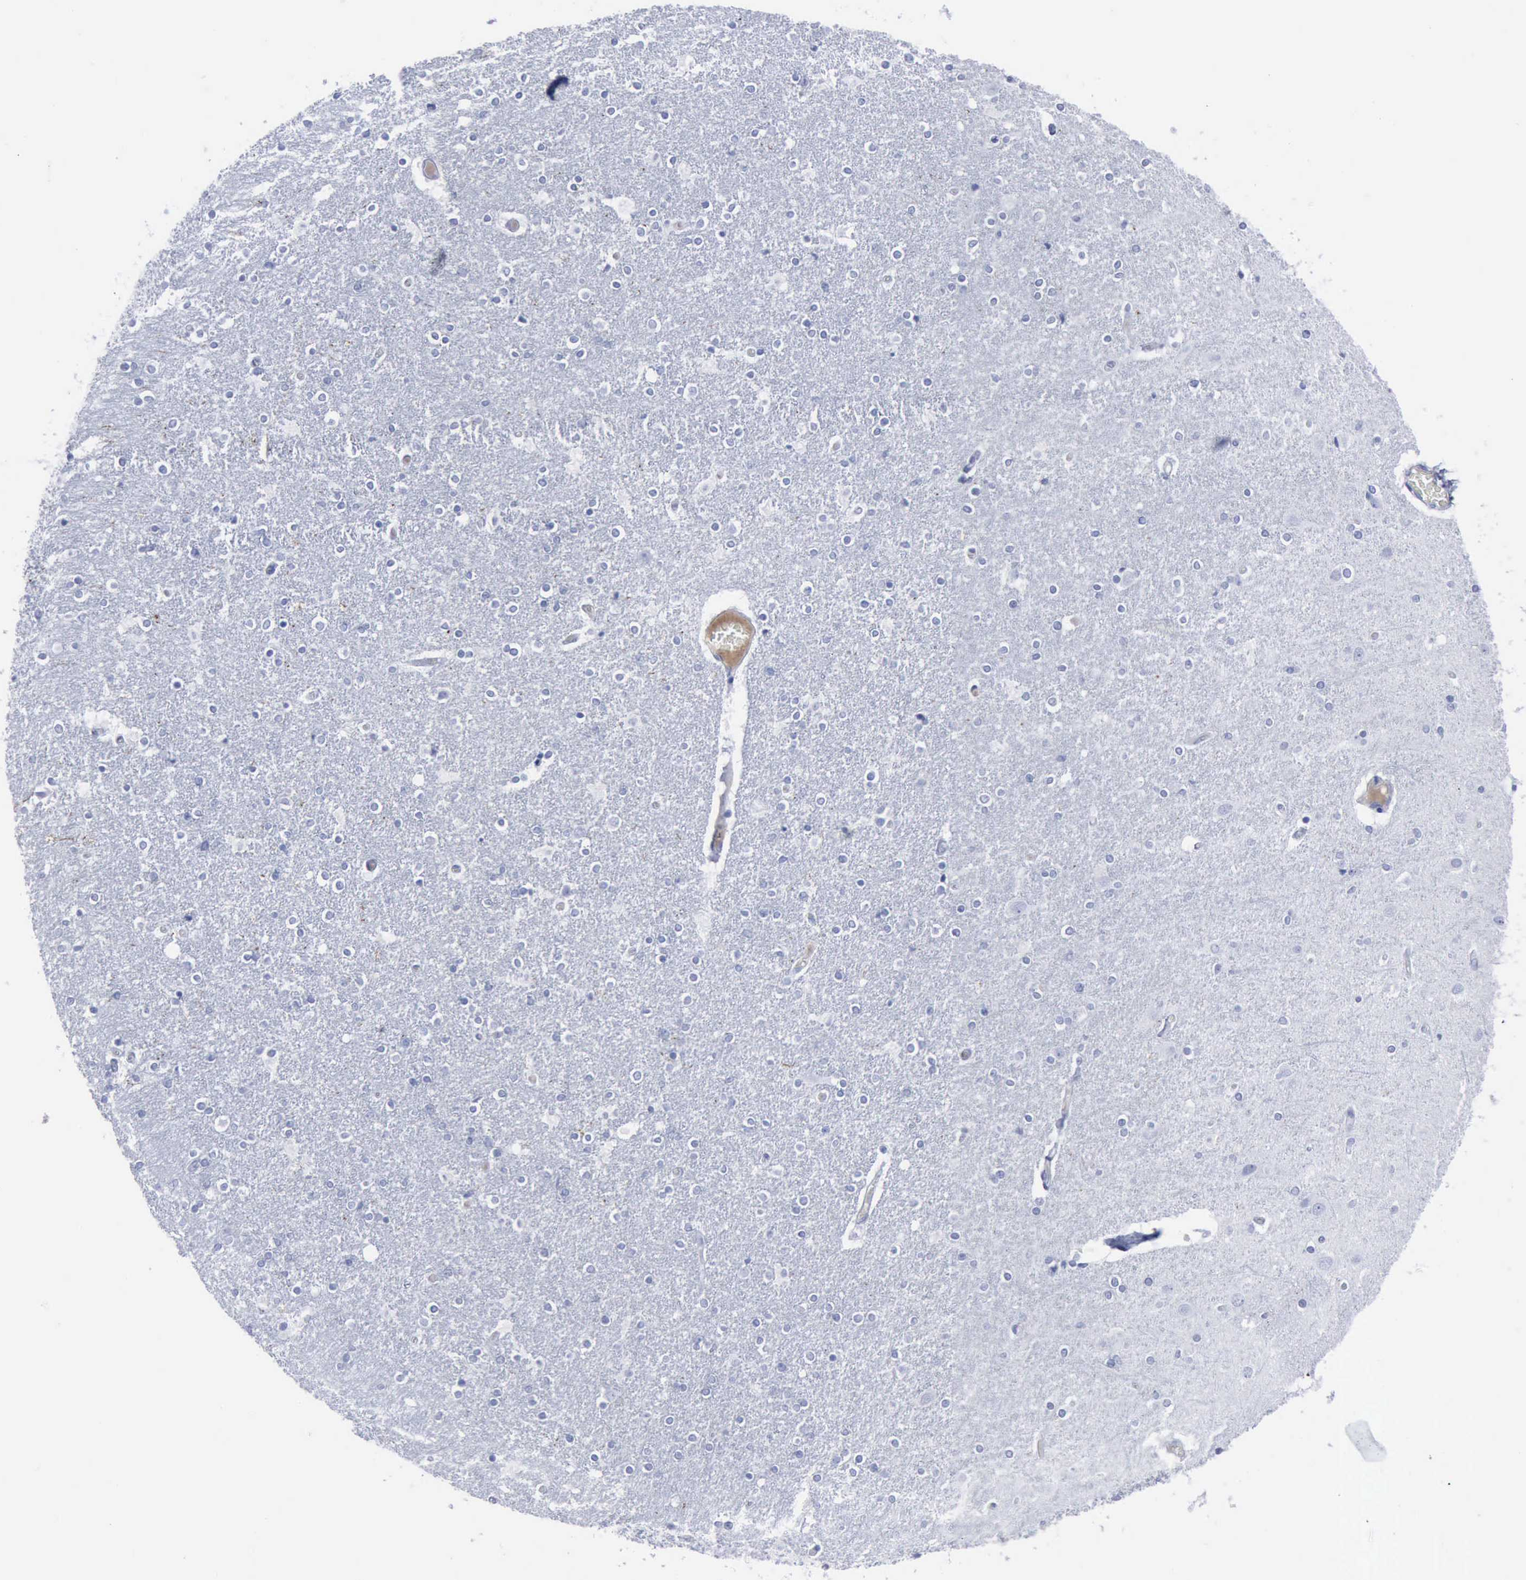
{"staining": {"intensity": "negative", "quantity": "none", "location": "none"}, "tissue": "caudate", "cell_type": "Glial cells", "image_type": "normal", "snomed": [{"axis": "morphology", "description": "Normal tissue, NOS"}, {"axis": "topography", "description": "Lateral ventricle wall"}], "caption": "There is no significant positivity in glial cells of caudate. (Brightfield microscopy of DAB immunohistochemistry at high magnification).", "gene": "NGFR", "patient": {"sex": "female", "age": 54}}